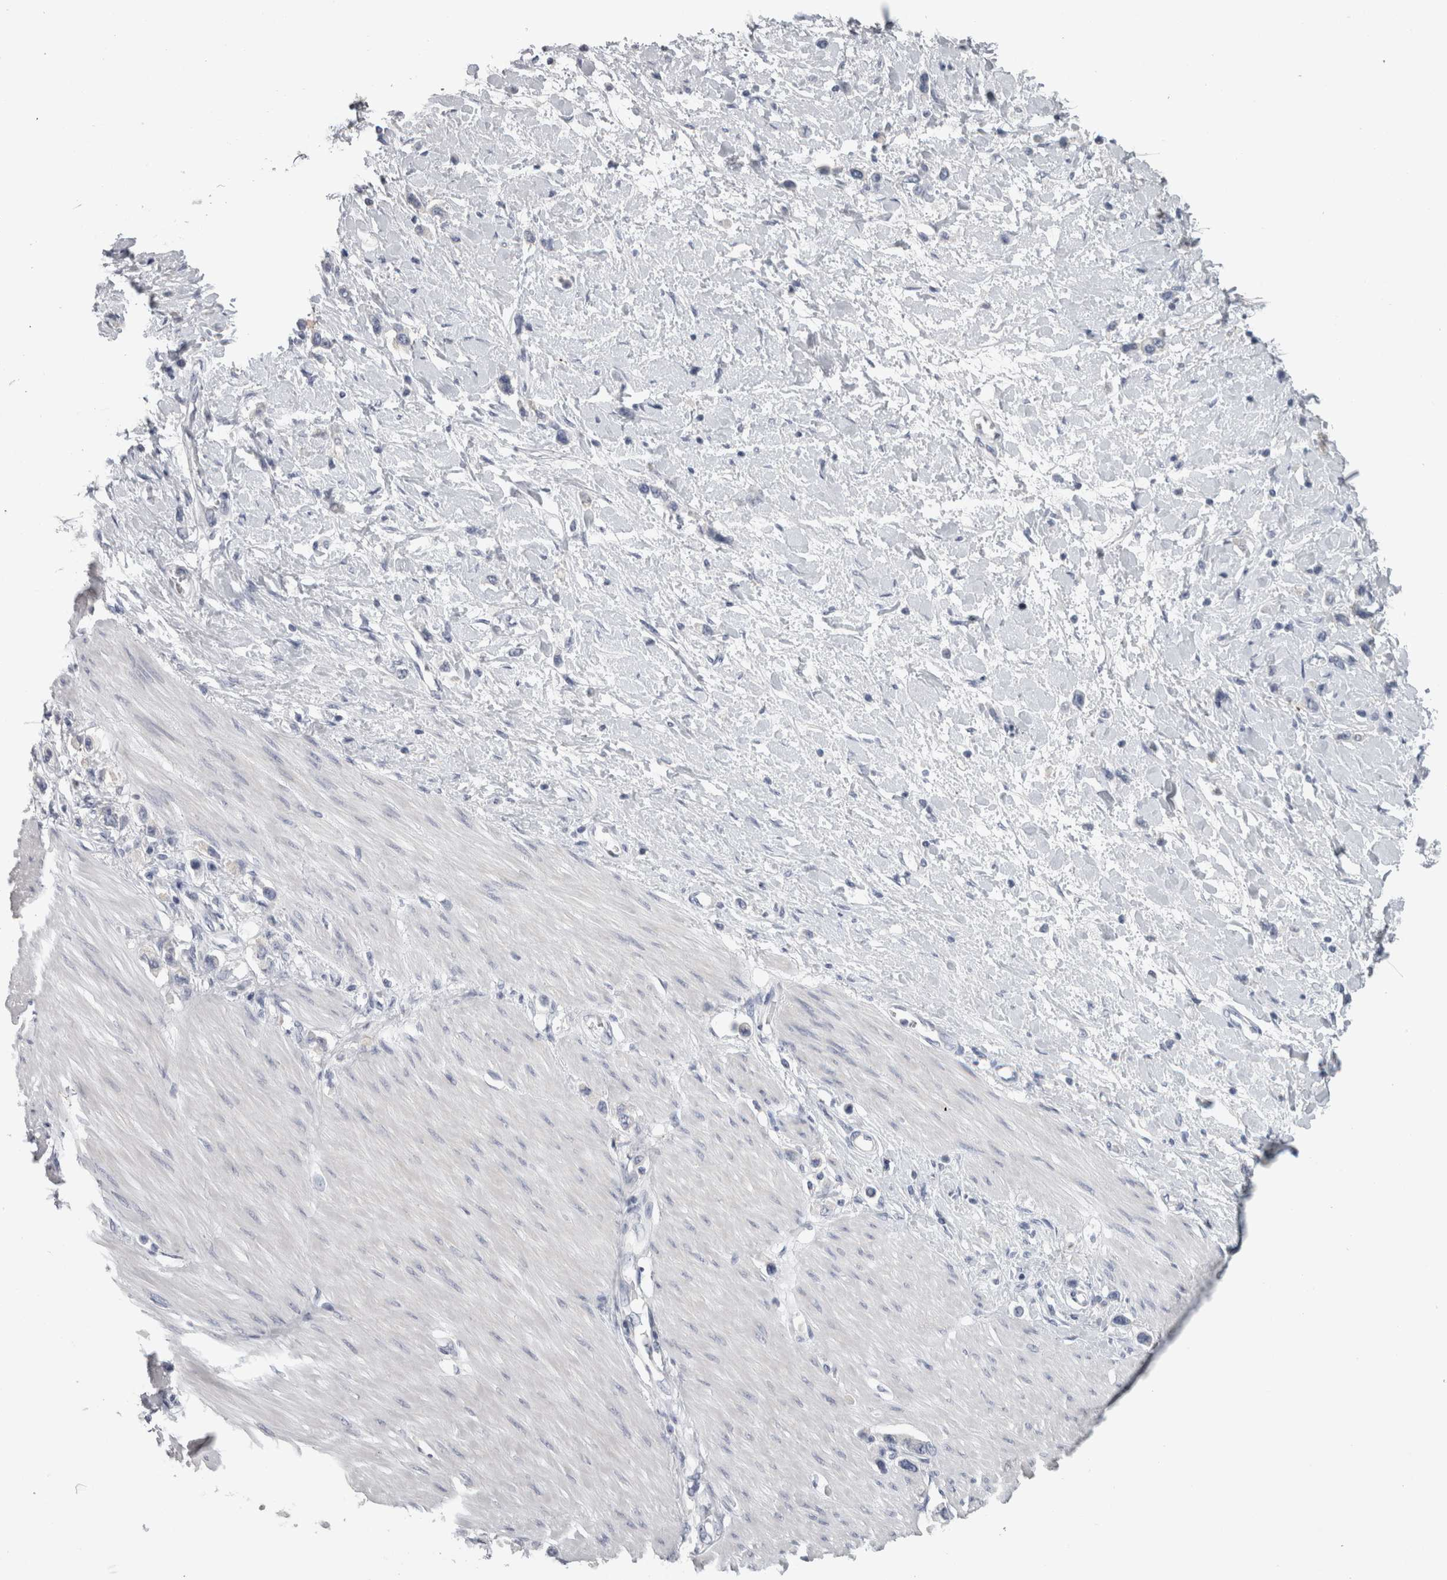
{"staining": {"intensity": "negative", "quantity": "none", "location": "none"}, "tissue": "stomach cancer", "cell_type": "Tumor cells", "image_type": "cancer", "snomed": [{"axis": "morphology", "description": "Adenocarcinoma, NOS"}, {"axis": "topography", "description": "Stomach"}], "caption": "This histopathology image is of adenocarcinoma (stomach) stained with IHC to label a protein in brown with the nuclei are counter-stained blue. There is no expression in tumor cells.", "gene": "TCAP", "patient": {"sex": "female", "age": 65}}